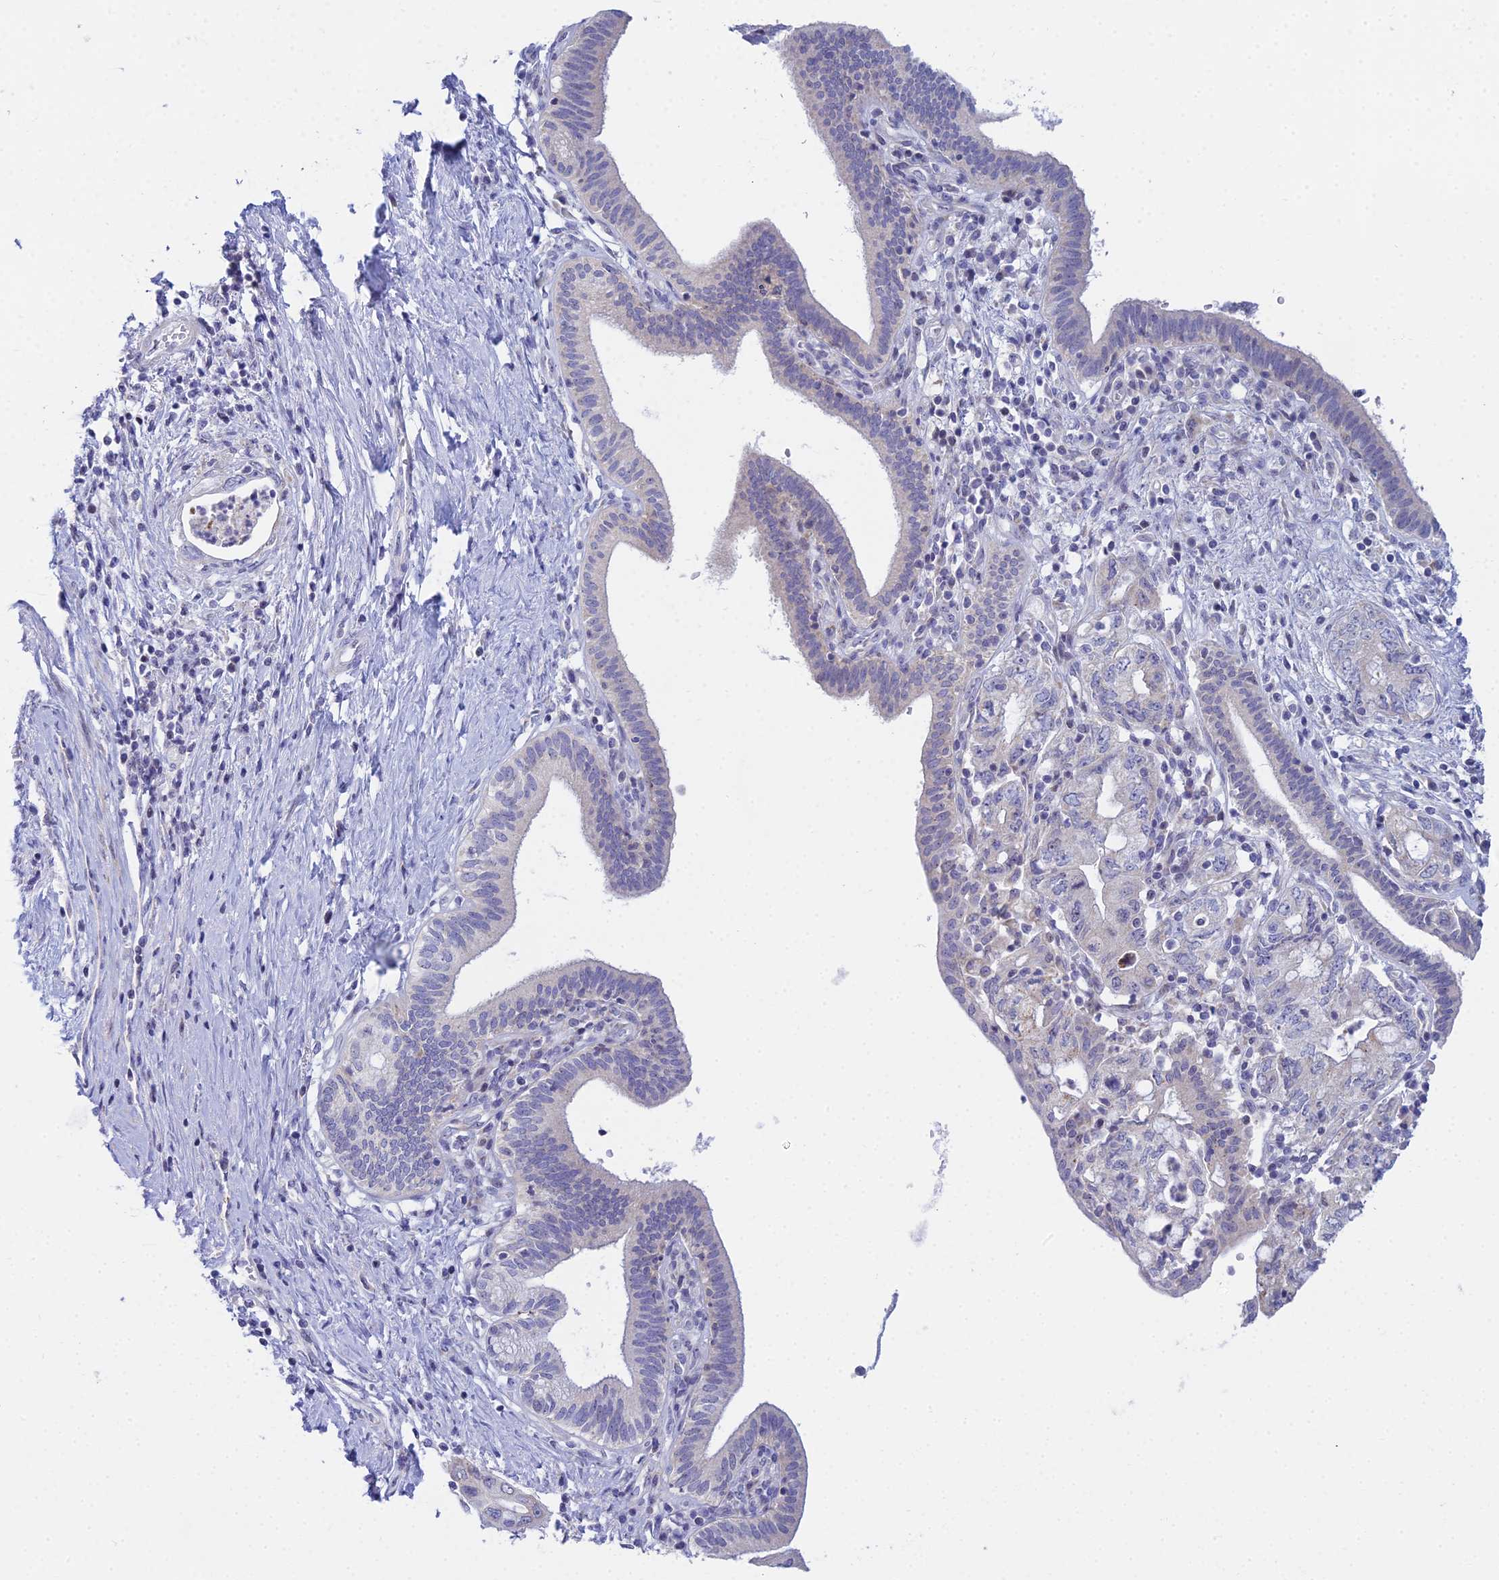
{"staining": {"intensity": "negative", "quantity": "none", "location": "none"}, "tissue": "pancreatic cancer", "cell_type": "Tumor cells", "image_type": "cancer", "snomed": [{"axis": "morphology", "description": "Adenocarcinoma, NOS"}, {"axis": "topography", "description": "Pancreas"}], "caption": "Immunohistochemical staining of pancreatic cancer (adenocarcinoma) demonstrates no significant staining in tumor cells.", "gene": "PRR13", "patient": {"sex": "female", "age": 73}}